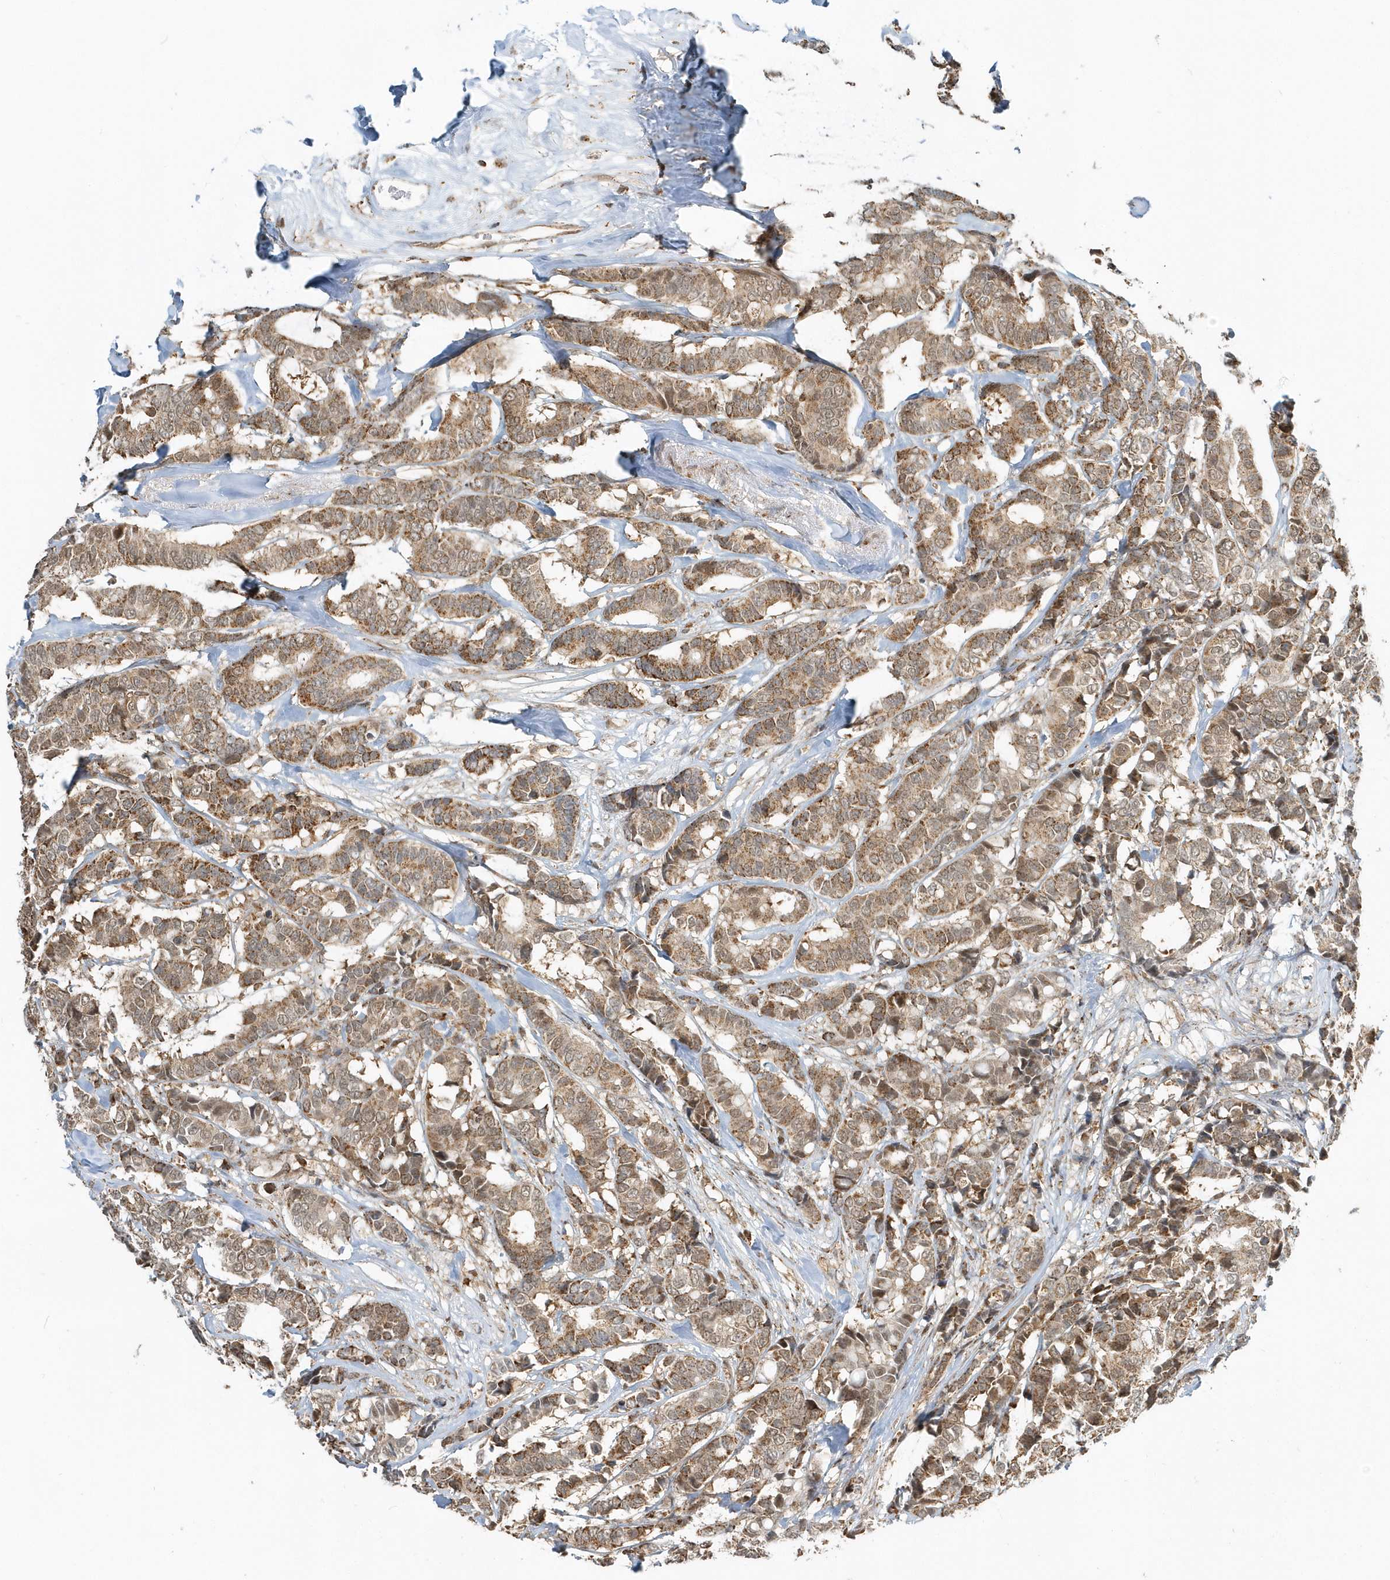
{"staining": {"intensity": "moderate", "quantity": ">75%", "location": "cytoplasmic/membranous,nuclear"}, "tissue": "breast cancer", "cell_type": "Tumor cells", "image_type": "cancer", "snomed": [{"axis": "morphology", "description": "Duct carcinoma"}, {"axis": "topography", "description": "Breast"}], "caption": "A histopathology image of human breast infiltrating ductal carcinoma stained for a protein demonstrates moderate cytoplasmic/membranous and nuclear brown staining in tumor cells.", "gene": "PSMD6", "patient": {"sex": "female", "age": 87}}